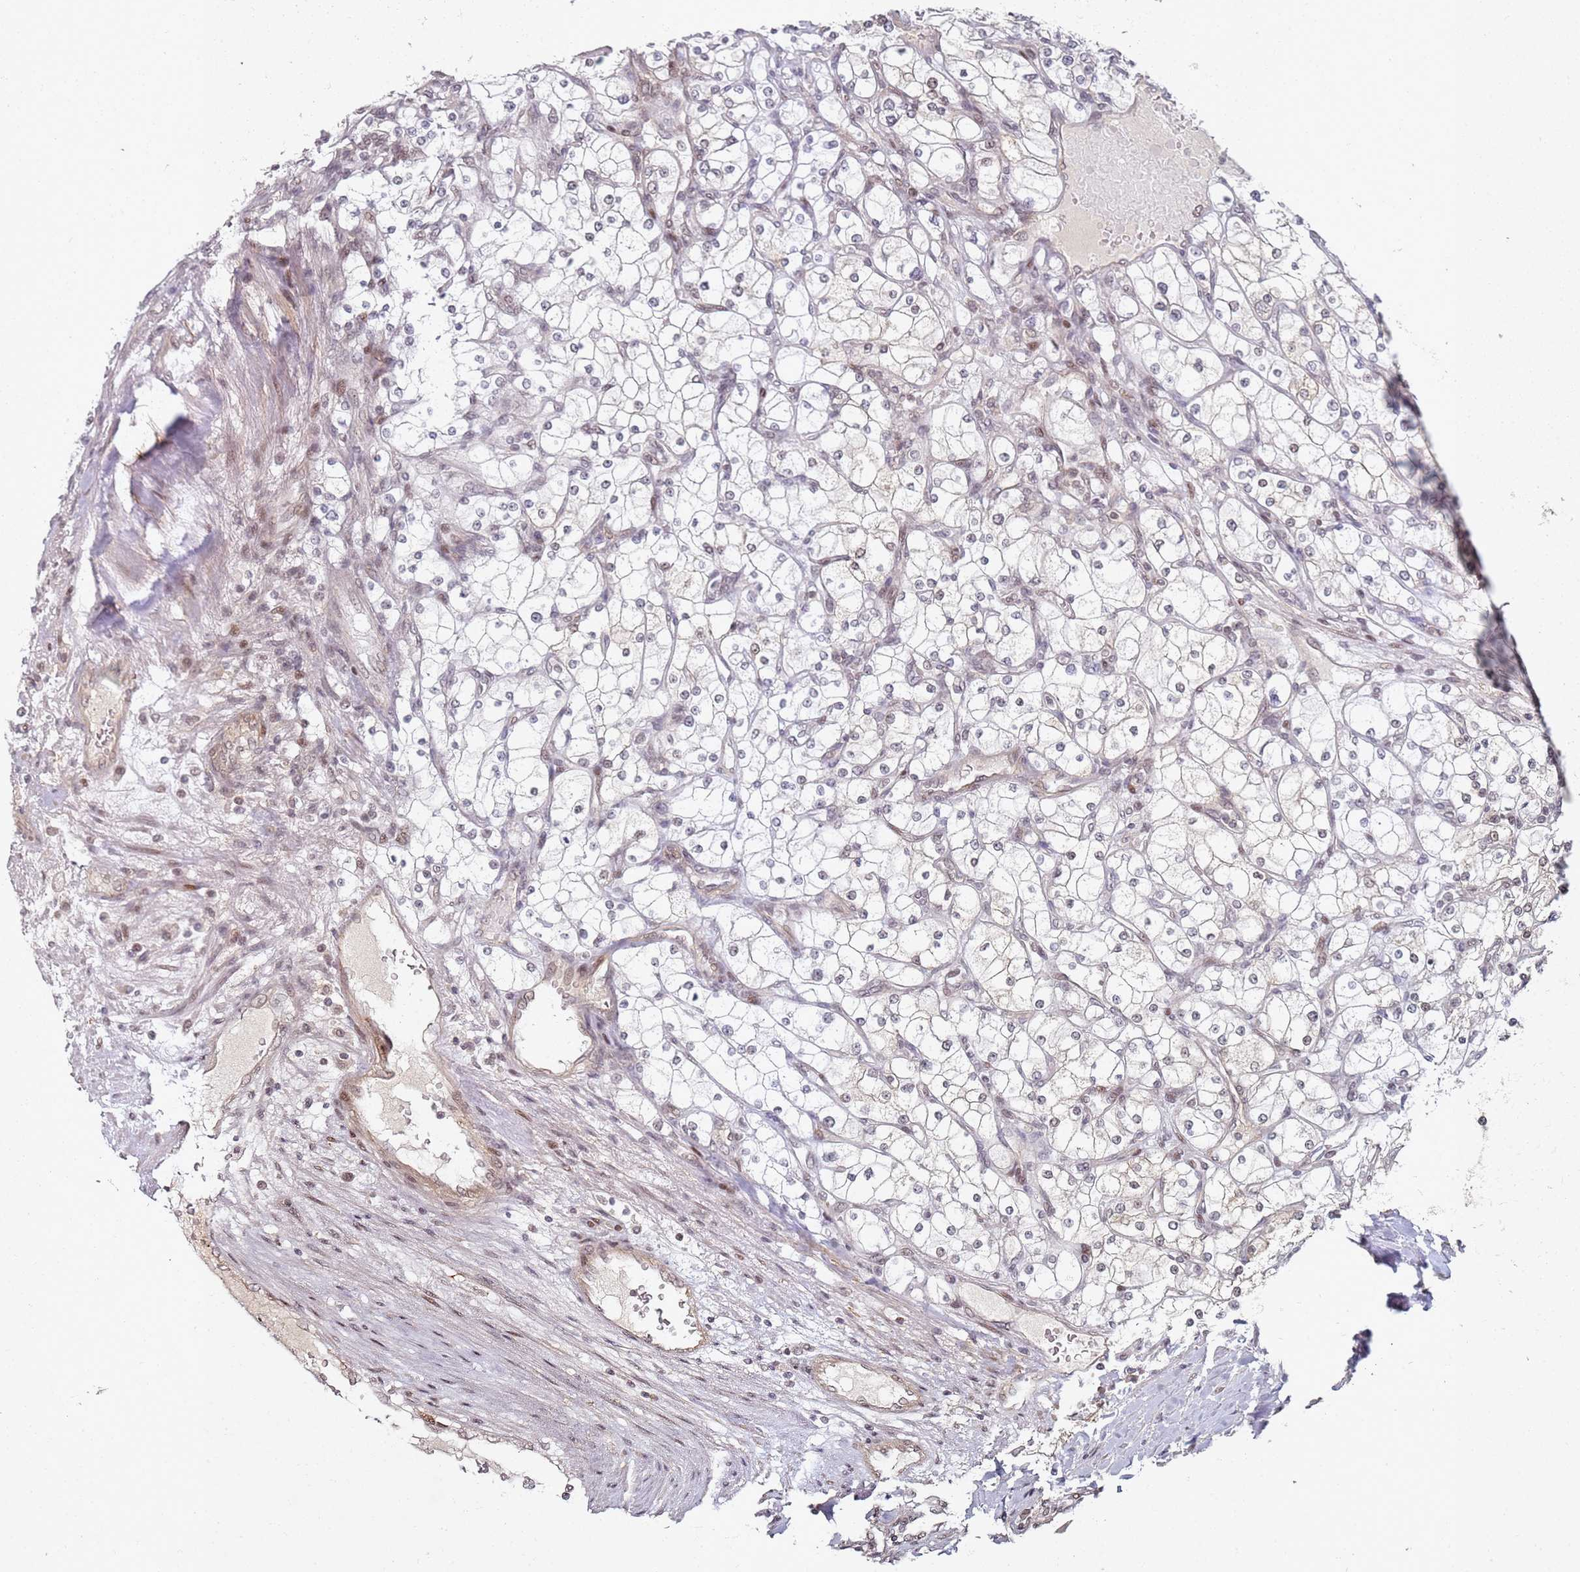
{"staining": {"intensity": "weak", "quantity": "<25%", "location": "nuclear"}, "tissue": "renal cancer", "cell_type": "Tumor cells", "image_type": "cancer", "snomed": [{"axis": "morphology", "description": "Adenocarcinoma, NOS"}, {"axis": "topography", "description": "Kidney"}], "caption": "Image shows no protein staining in tumor cells of renal adenocarcinoma tissue. (DAB immunohistochemistry (IHC) with hematoxylin counter stain).", "gene": "ATF6B", "patient": {"sex": "male", "age": 80}}